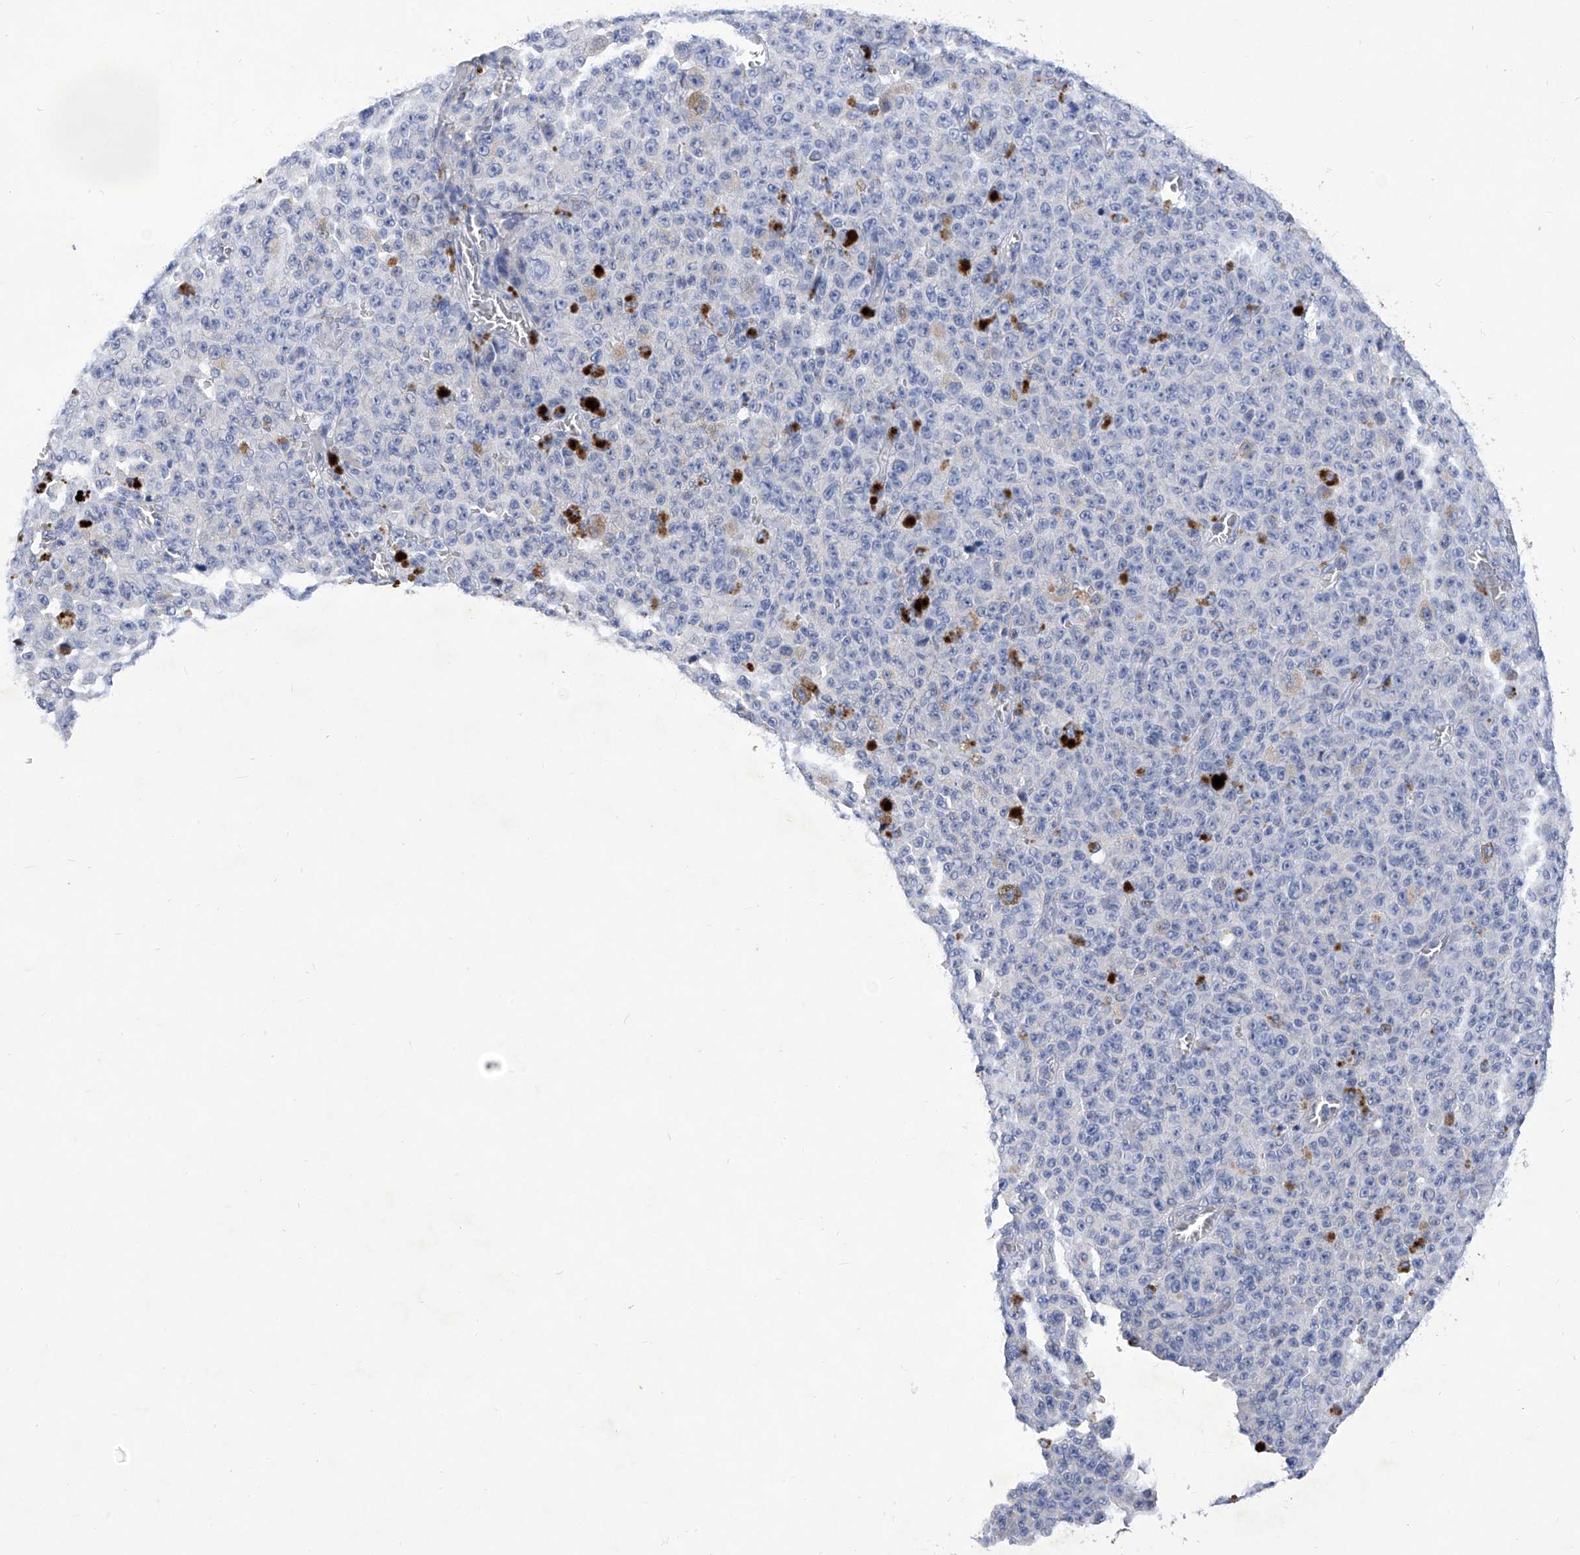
{"staining": {"intensity": "negative", "quantity": "none", "location": "none"}, "tissue": "melanoma", "cell_type": "Tumor cells", "image_type": "cancer", "snomed": [{"axis": "morphology", "description": "Malignant melanoma, NOS"}, {"axis": "topography", "description": "Skin"}], "caption": "A high-resolution micrograph shows immunohistochemistry (IHC) staining of melanoma, which exhibits no significant positivity in tumor cells. (Stains: DAB (3,3'-diaminobenzidine) IHC with hematoxylin counter stain, Microscopy: brightfield microscopy at high magnification).", "gene": "IFNL2", "patient": {"sex": "female", "age": 82}}